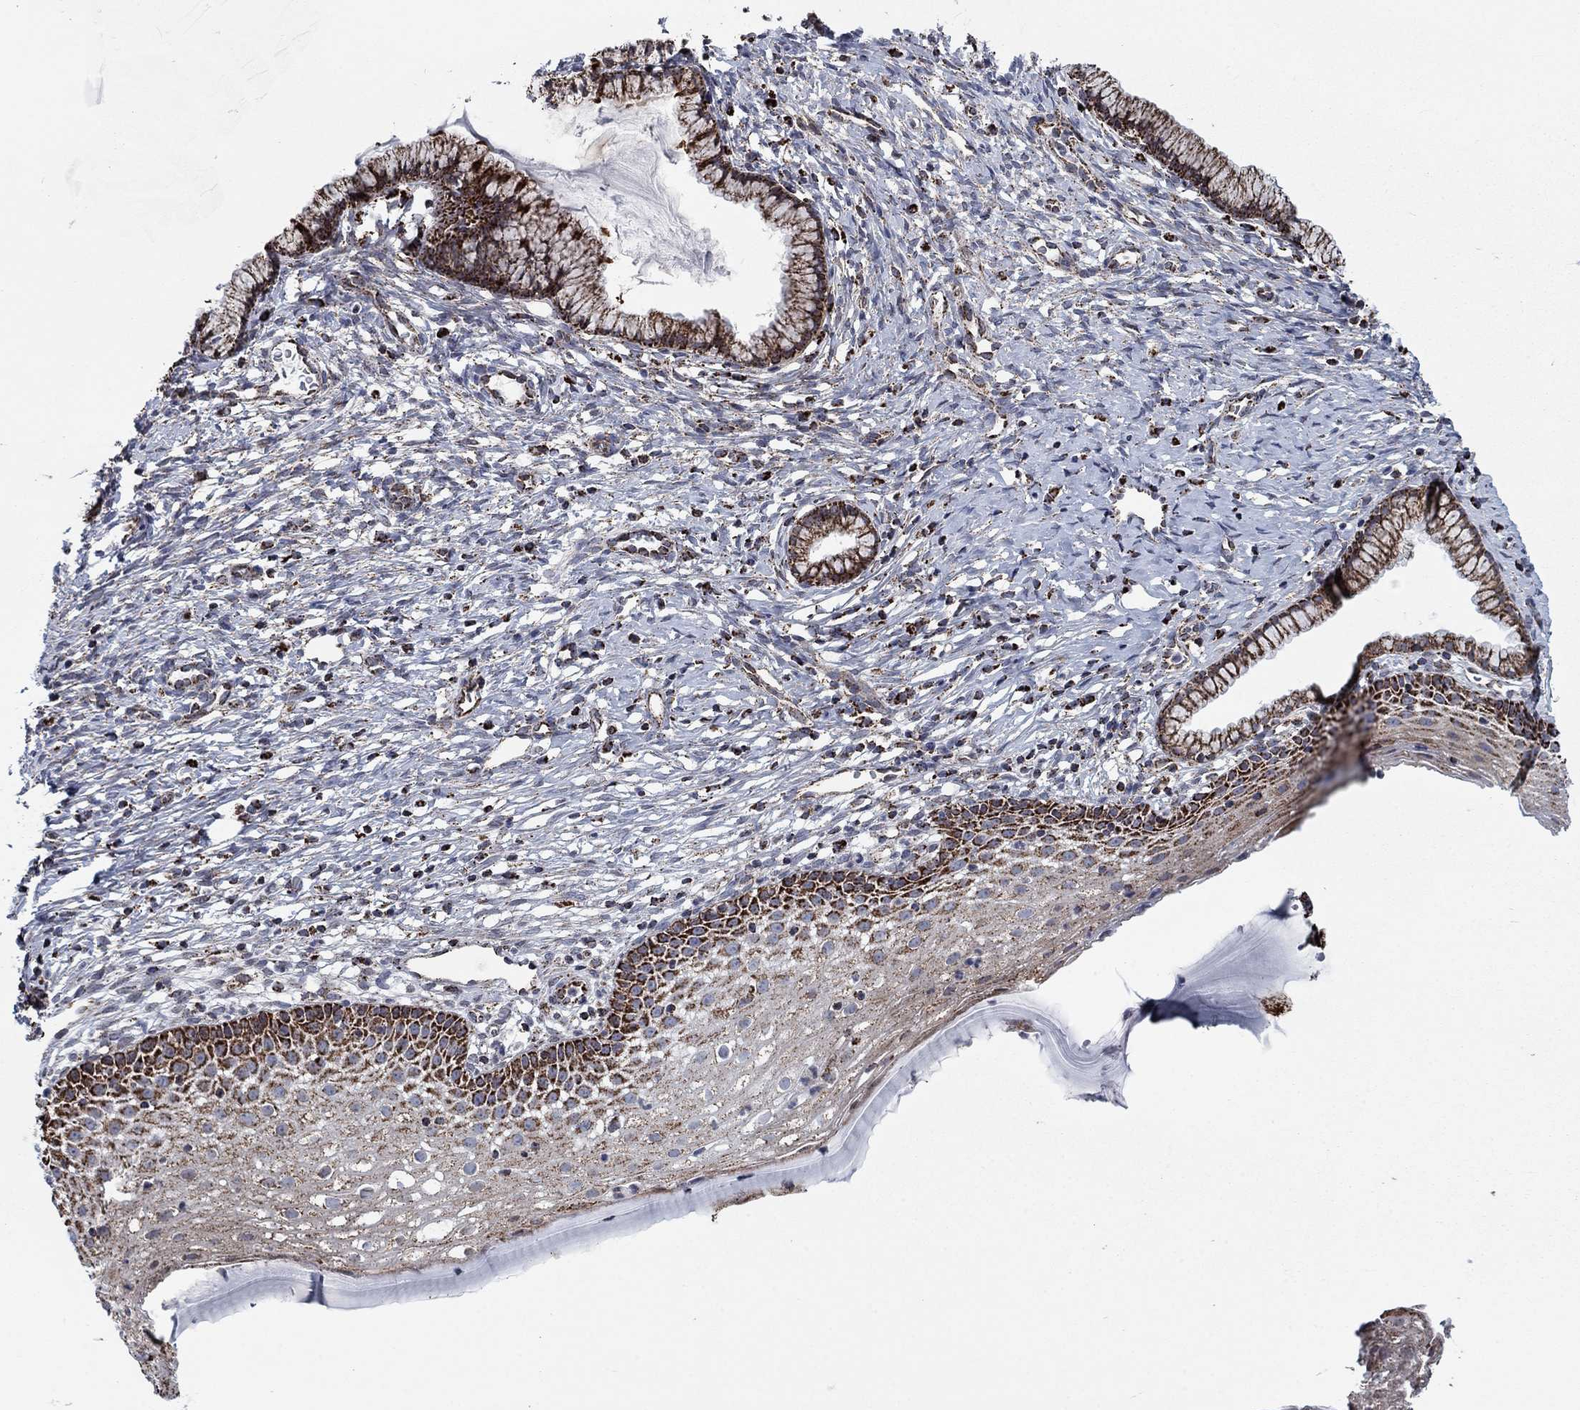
{"staining": {"intensity": "strong", "quantity": ">75%", "location": "cytoplasmic/membranous"}, "tissue": "cervix", "cell_type": "Glandular cells", "image_type": "normal", "snomed": [{"axis": "morphology", "description": "Normal tissue, NOS"}, {"axis": "topography", "description": "Cervix"}], "caption": "Glandular cells demonstrate high levels of strong cytoplasmic/membranous staining in approximately >75% of cells in benign human cervix.", "gene": "MOAP1", "patient": {"sex": "female", "age": 39}}